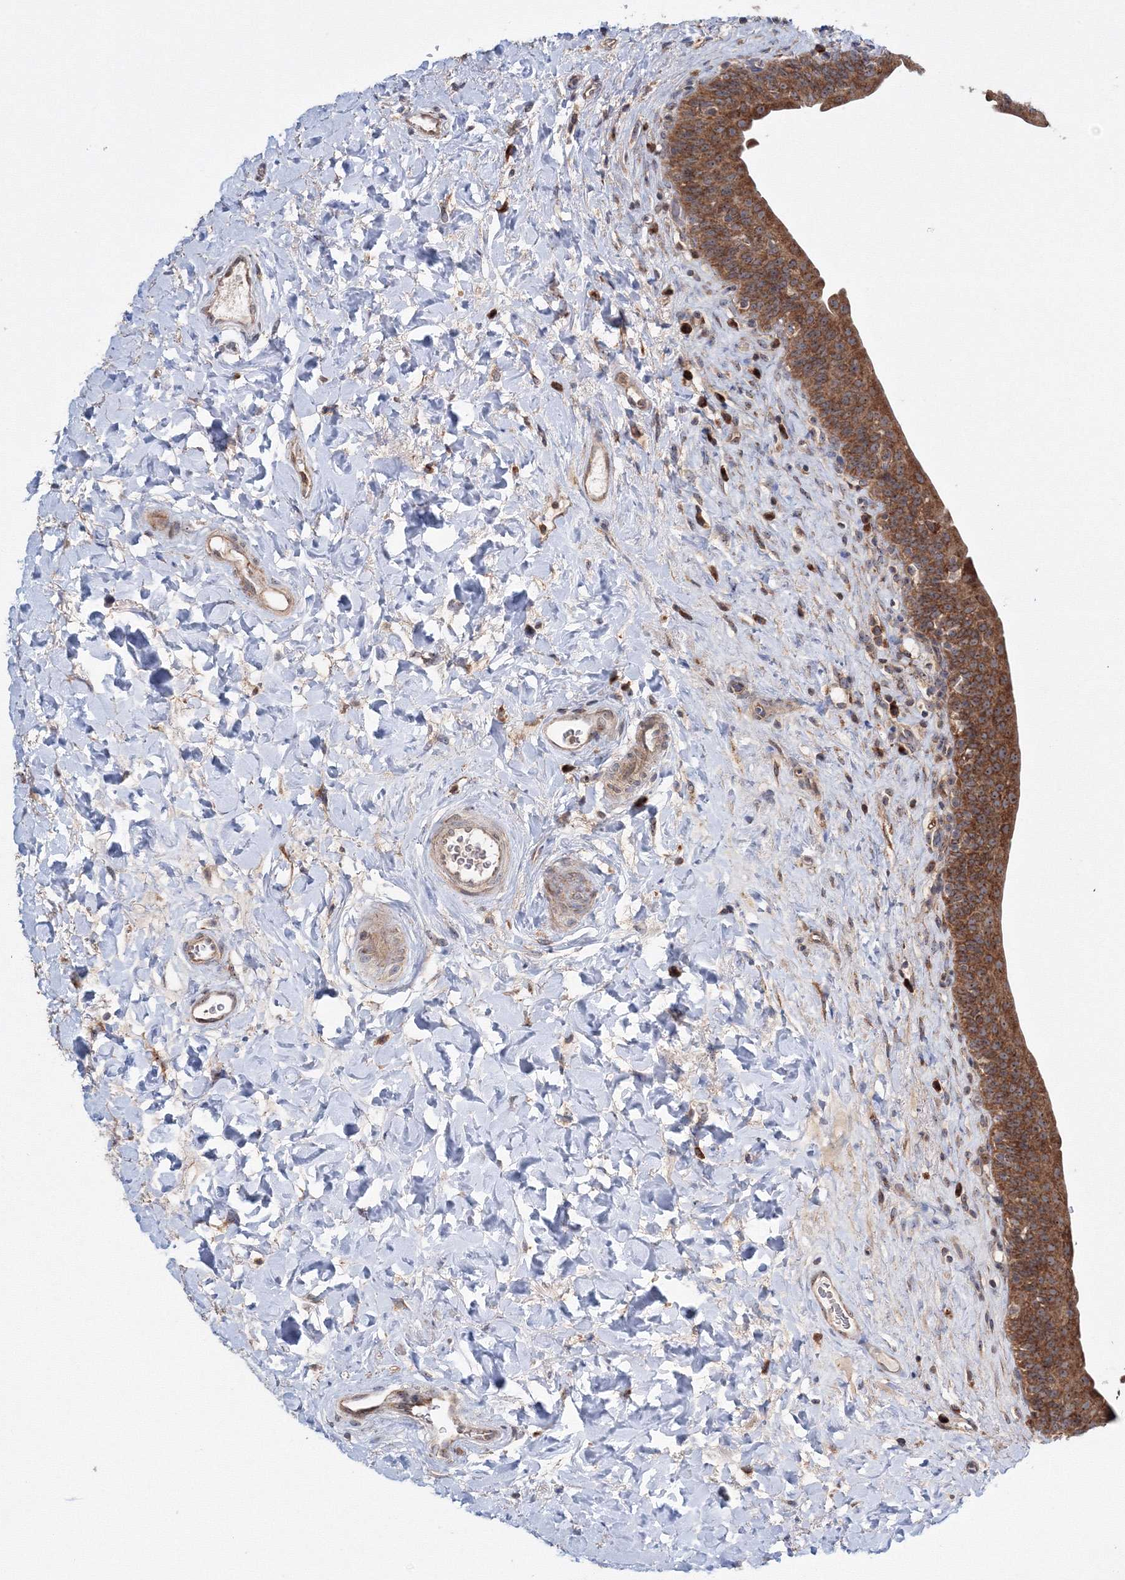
{"staining": {"intensity": "strong", "quantity": ">75%", "location": "cytoplasmic/membranous"}, "tissue": "urinary bladder", "cell_type": "Urothelial cells", "image_type": "normal", "snomed": [{"axis": "morphology", "description": "Normal tissue, NOS"}, {"axis": "topography", "description": "Urinary bladder"}], "caption": "IHC (DAB (3,3'-diaminobenzidine)) staining of unremarkable urinary bladder reveals strong cytoplasmic/membranous protein expression in approximately >75% of urothelial cells.", "gene": "PEX13", "patient": {"sex": "male", "age": 83}}